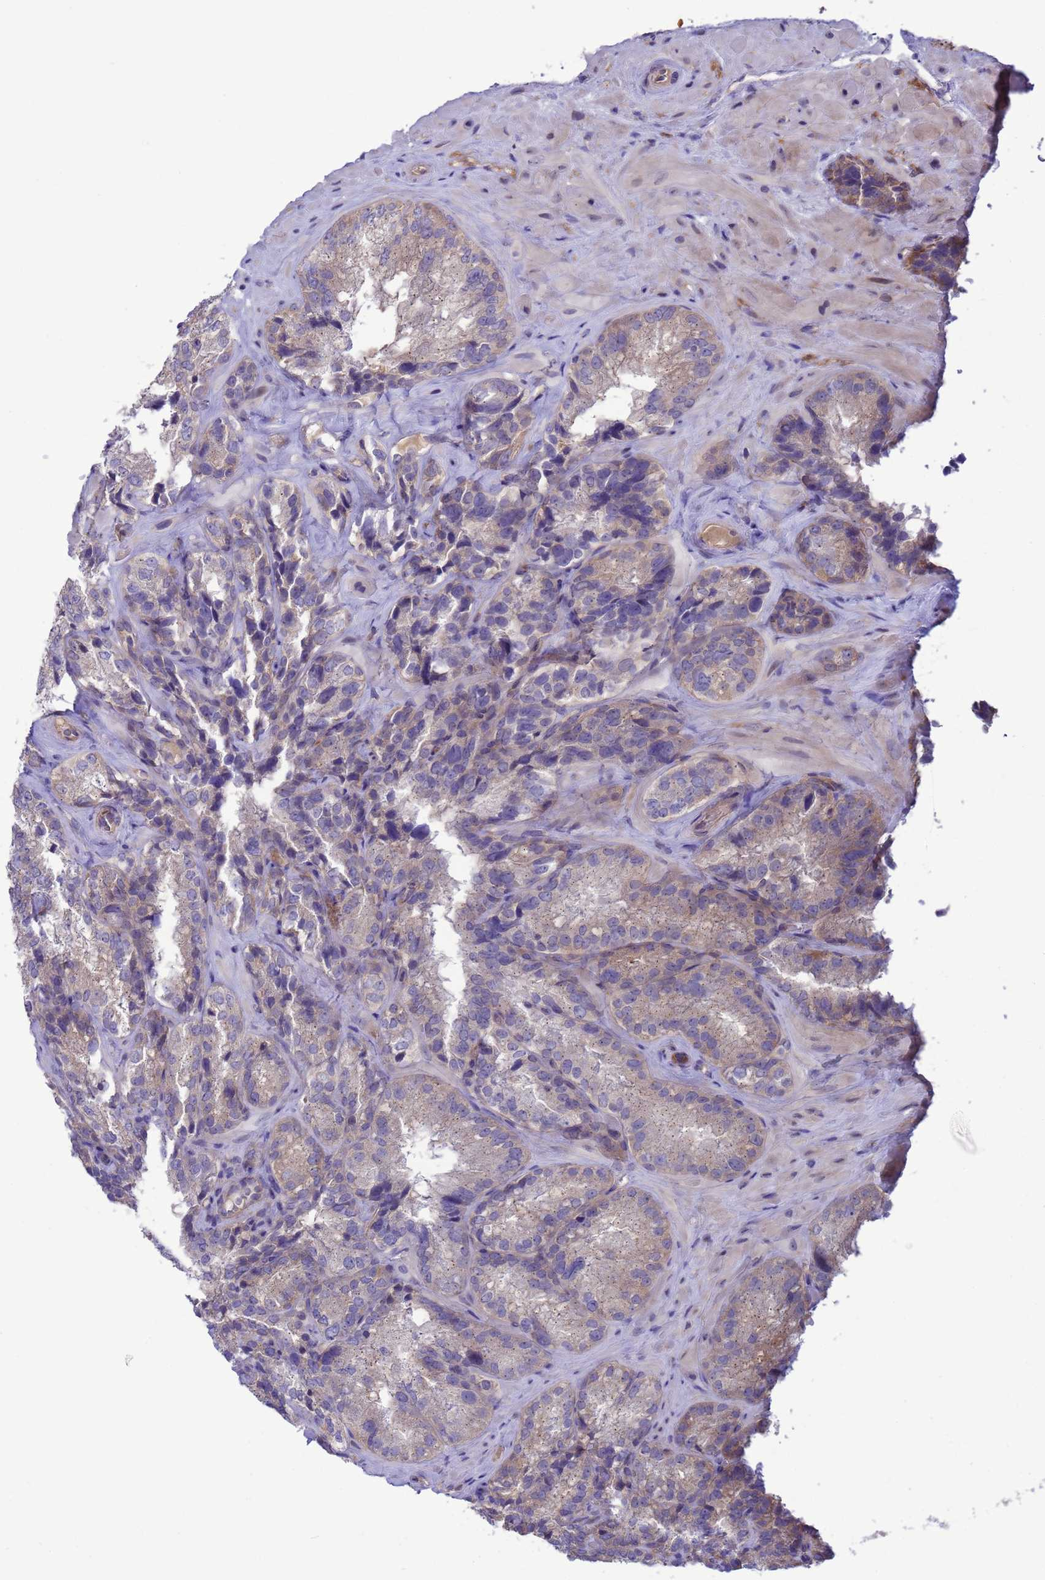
{"staining": {"intensity": "weak", "quantity": "<25%", "location": "cytoplasmic/membranous,nuclear"}, "tissue": "seminal vesicle", "cell_type": "Glandular cells", "image_type": "normal", "snomed": [{"axis": "morphology", "description": "Normal tissue, NOS"}, {"axis": "topography", "description": "Seminal veicle"}], "caption": "Immunohistochemistry micrograph of benign seminal vesicle: human seminal vesicle stained with DAB displays no significant protein expression in glandular cells.", "gene": "GJA10", "patient": {"sex": "male", "age": 58}}